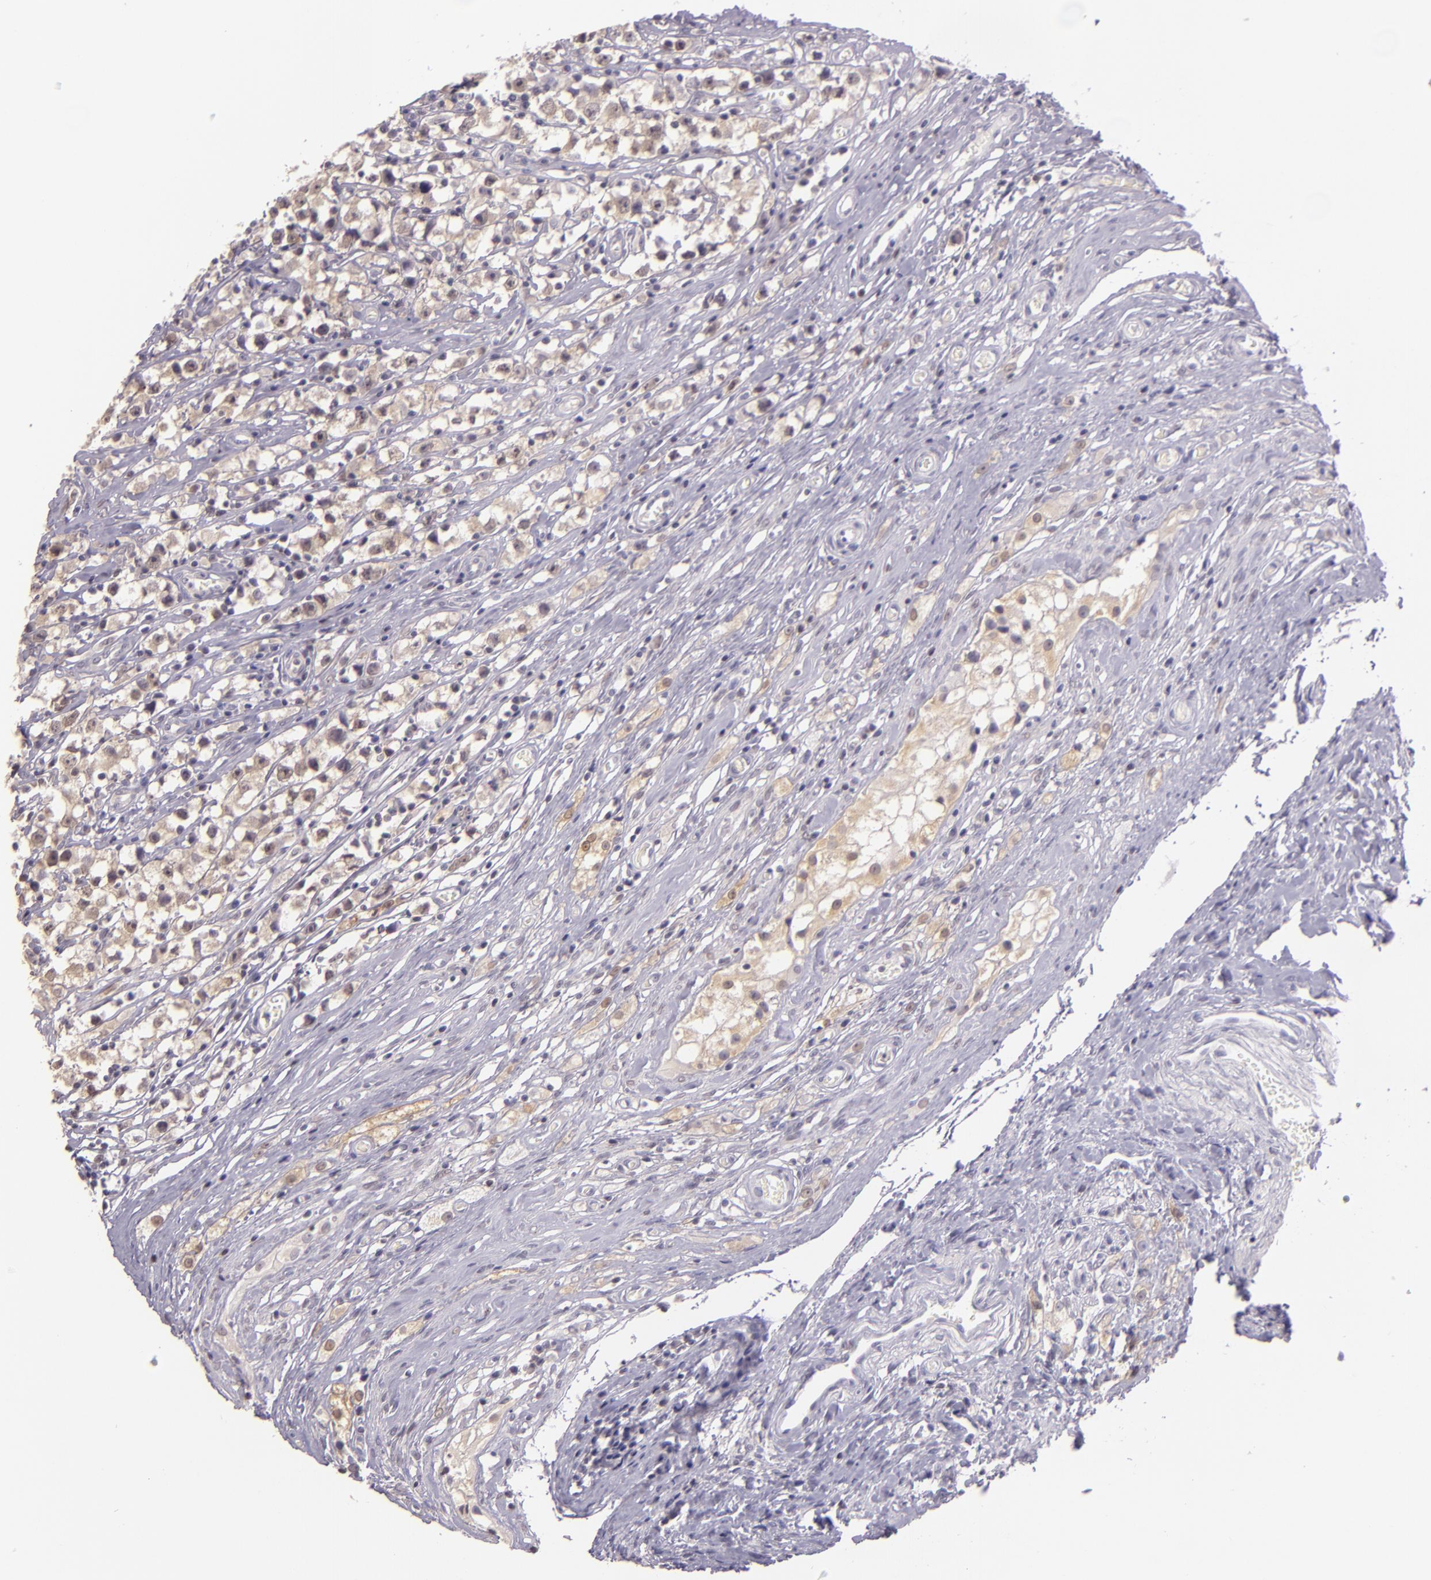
{"staining": {"intensity": "weak", "quantity": "25%-75%", "location": "cytoplasmic/membranous"}, "tissue": "testis cancer", "cell_type": "Tumor cells", "image_type": "cancer", "snomed": [{"axis": "morphology", "description": "Seminoma, NOS"}, {"axis": "topography", "description": "Testis"}], "caption": "This is a photomicrograph of IHC staining of testis cancer, which shows weak staining in the cytoplasmic/membranous of tumor cells.", "gene": "HSPA8", "patient": {"sex": "male", "age": 35}}